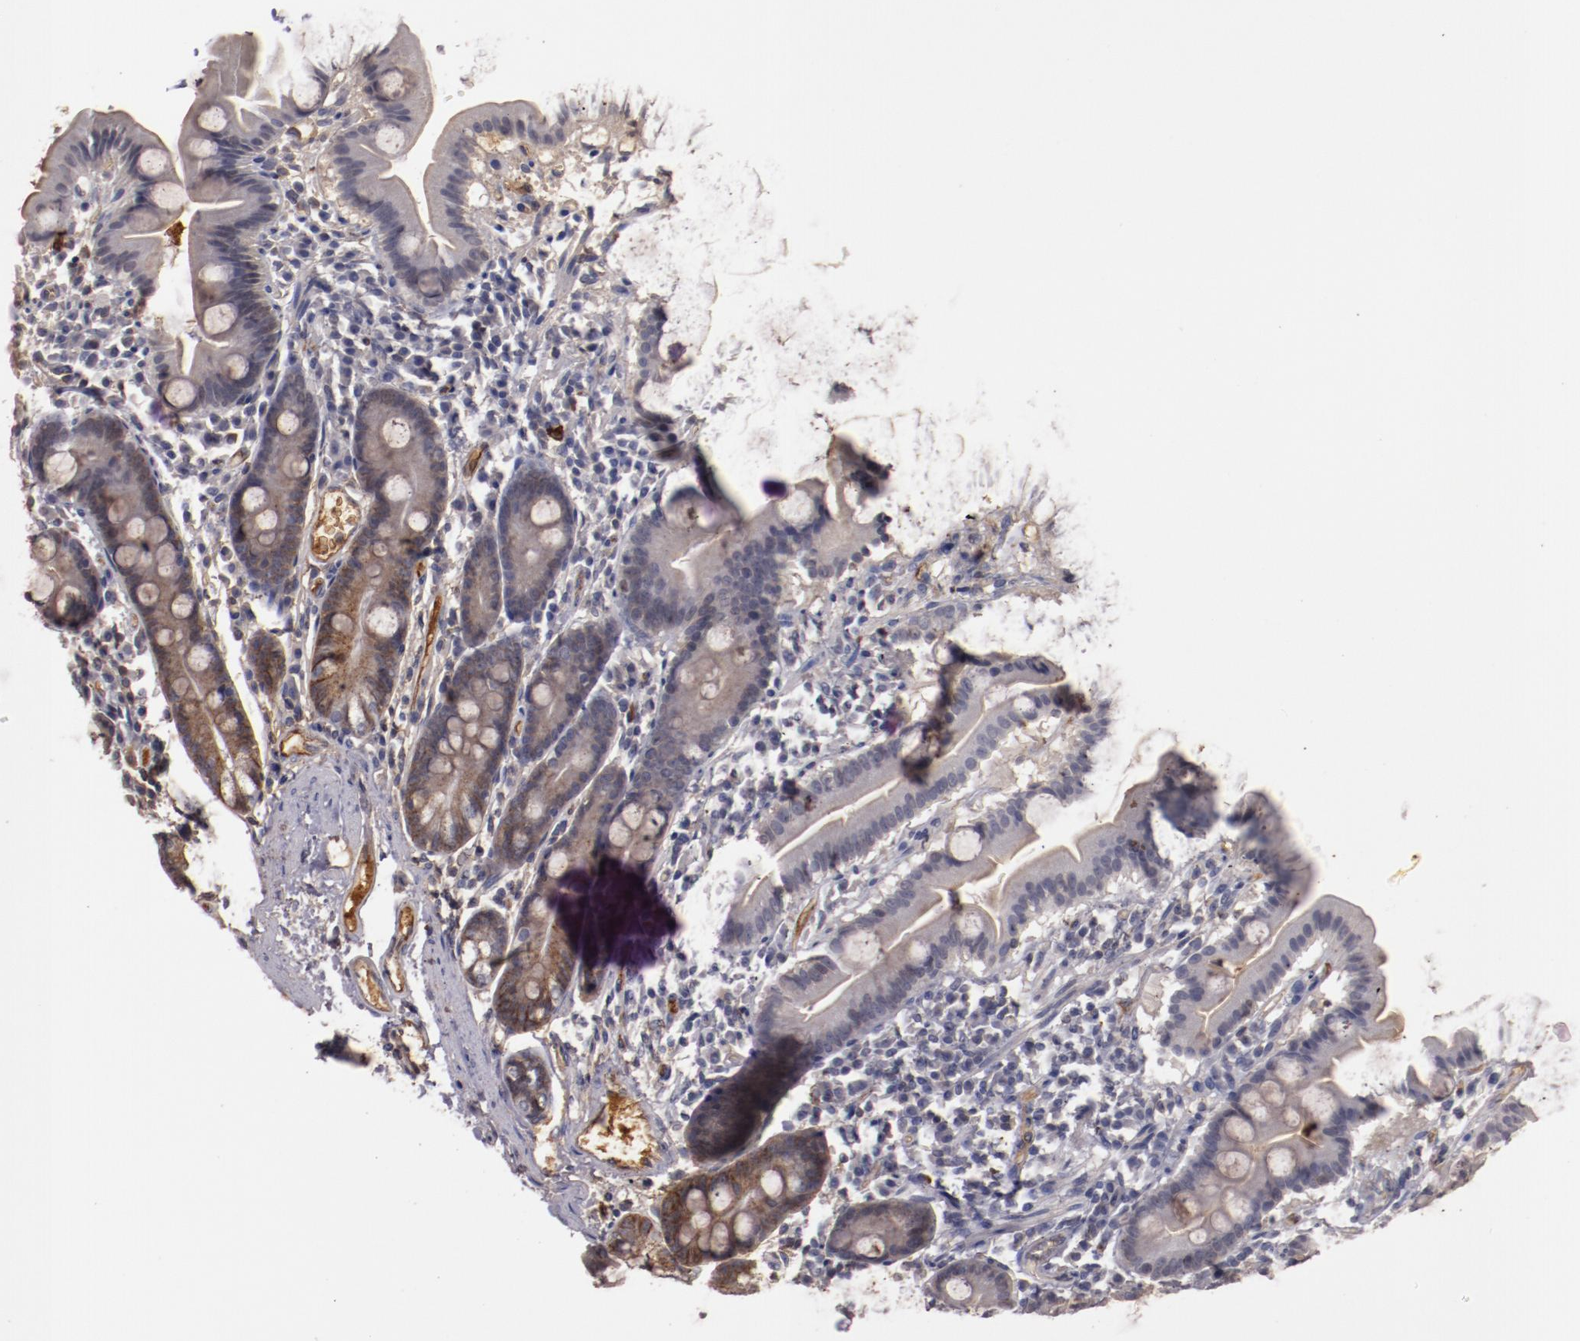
{"staining": {"intensity": "weak", "quantity": "<25%", "location": "cytoplasmic/membranous"}, "tissue": "duodenum", "cell_type": "Glandular cells", "image_type": "normal", "snomed": [{"axis": "morphology", "description": "Normal tissue, NOS"}, {"axis": "topography", "description": "Duodenum"}], "caption": "Human duodenum stained for a protein using IHC displays no staining in glandular cells.", "gene": "MBL2", "patient": {"sex": "male", "age": 50}}